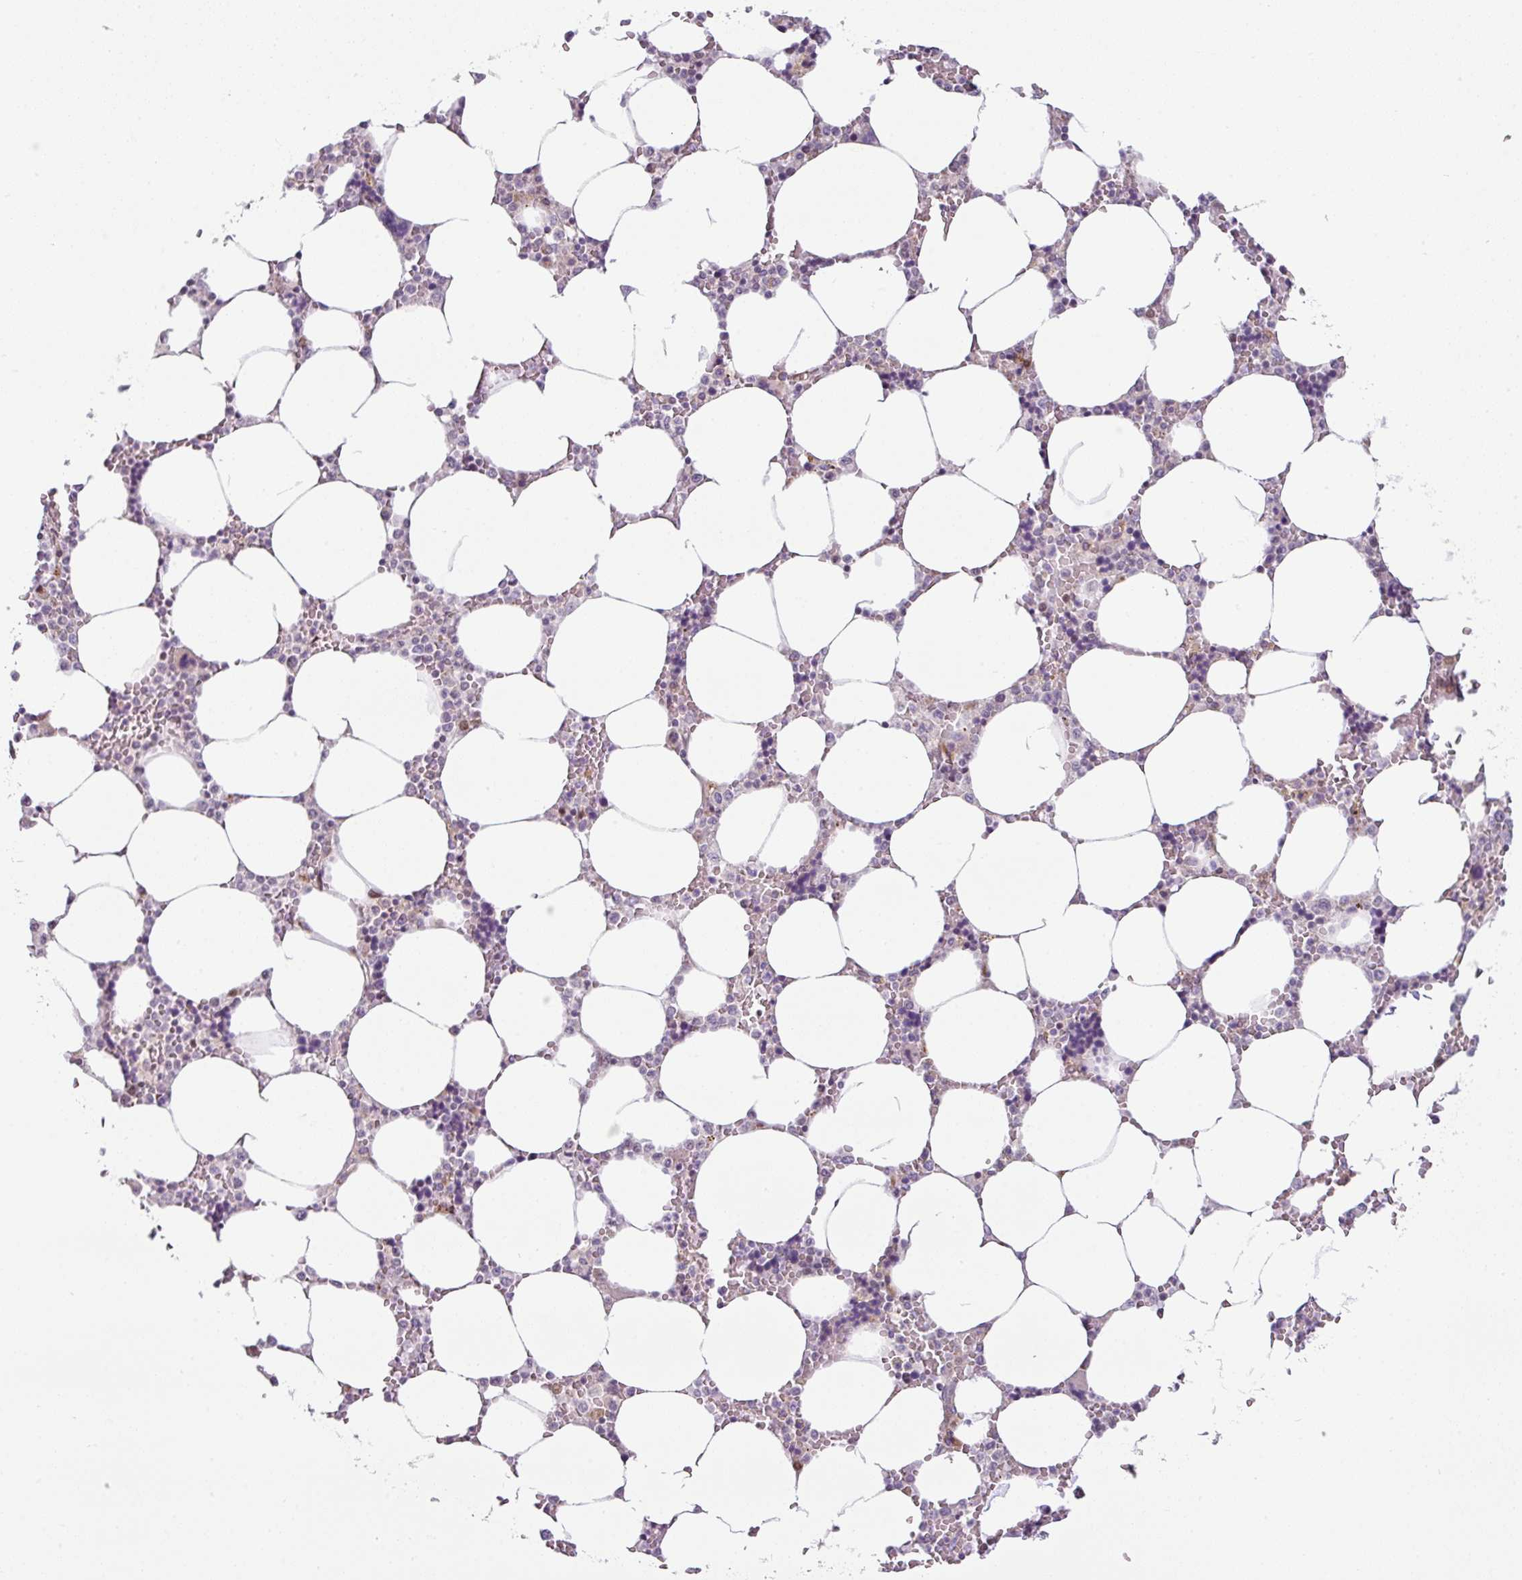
{"staining": {"intensity": "negative", "quantity": "none", "location": "none"}, "tissue": "bone marrow", "cell_type": "Hematopoietic cells", "image_type": "normal", "snomed": [{"axis": "morphology", "description": "Normal tissue, NOS"}, {"axis": "topography", "description": "Bone marrow"}], "caption": "Immunohistochemical staining of benign bone marrow demonstrates no significant positivity in hematopoietic cells. (DAB immunohistochemistry (IHC) visualized using brightfield microscopy, high magnification).", "gene": "NDUFB2", "patient": {"sex": "male", "age": 64}}